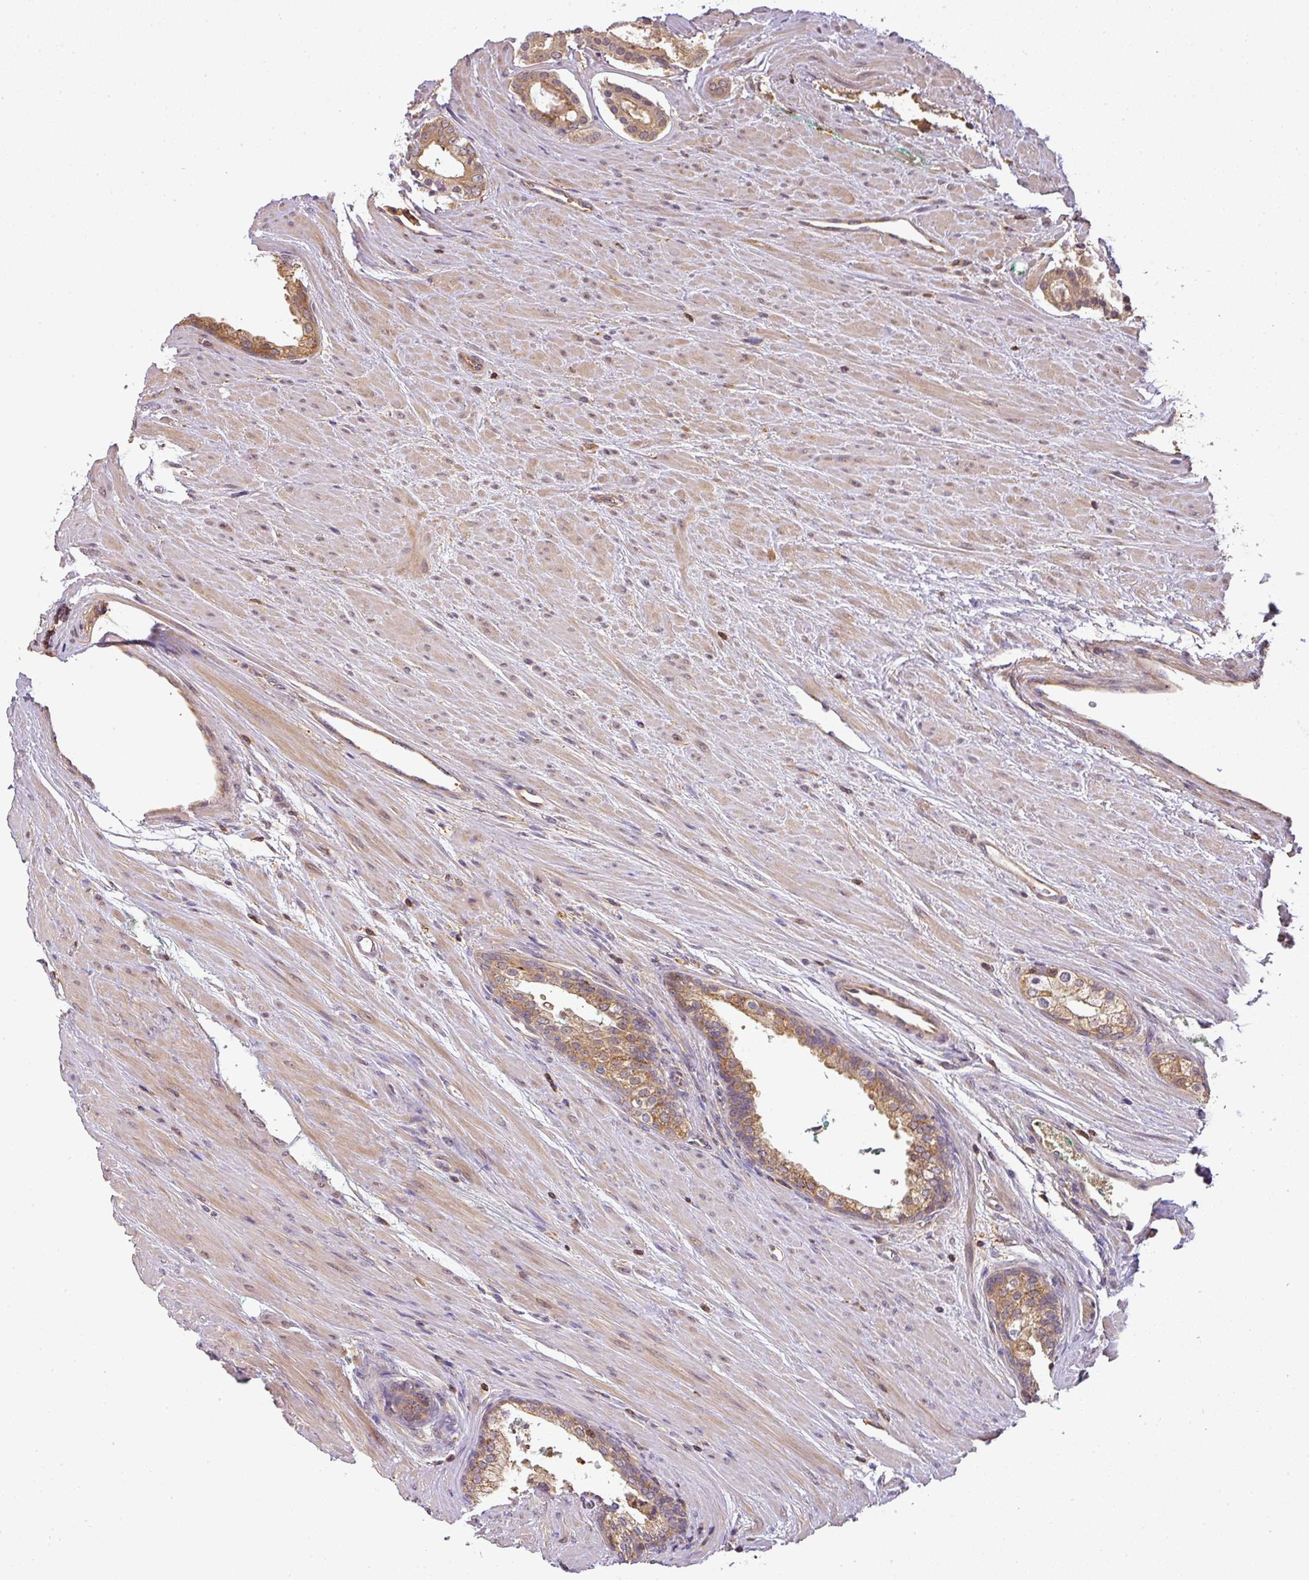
{"staining": {"intensity": "moderate", "quantity": "25%-75%", "location": "cytoplasmic/membranous"}, "tissue": "prostate cancer", "cell_type": "Tumor cells", "image_type": "cancer", "snomed": [{"axis": "morphology", "description": "Adenocarcinoma, High grade"}, {"axis": "topography", "description": "Prostate"}], "caption": "Protein analysis of prostate cancer (adenocarcinoma (high-grade)) tissue reveals moderate cytoplasmic/membranous staining in about 25%-75% of tumor cells. (DAB IHC with brightfield microscopy, high magnification).", "gene": "TCL1B", "patient": {"sex": "male", "age": 60}}